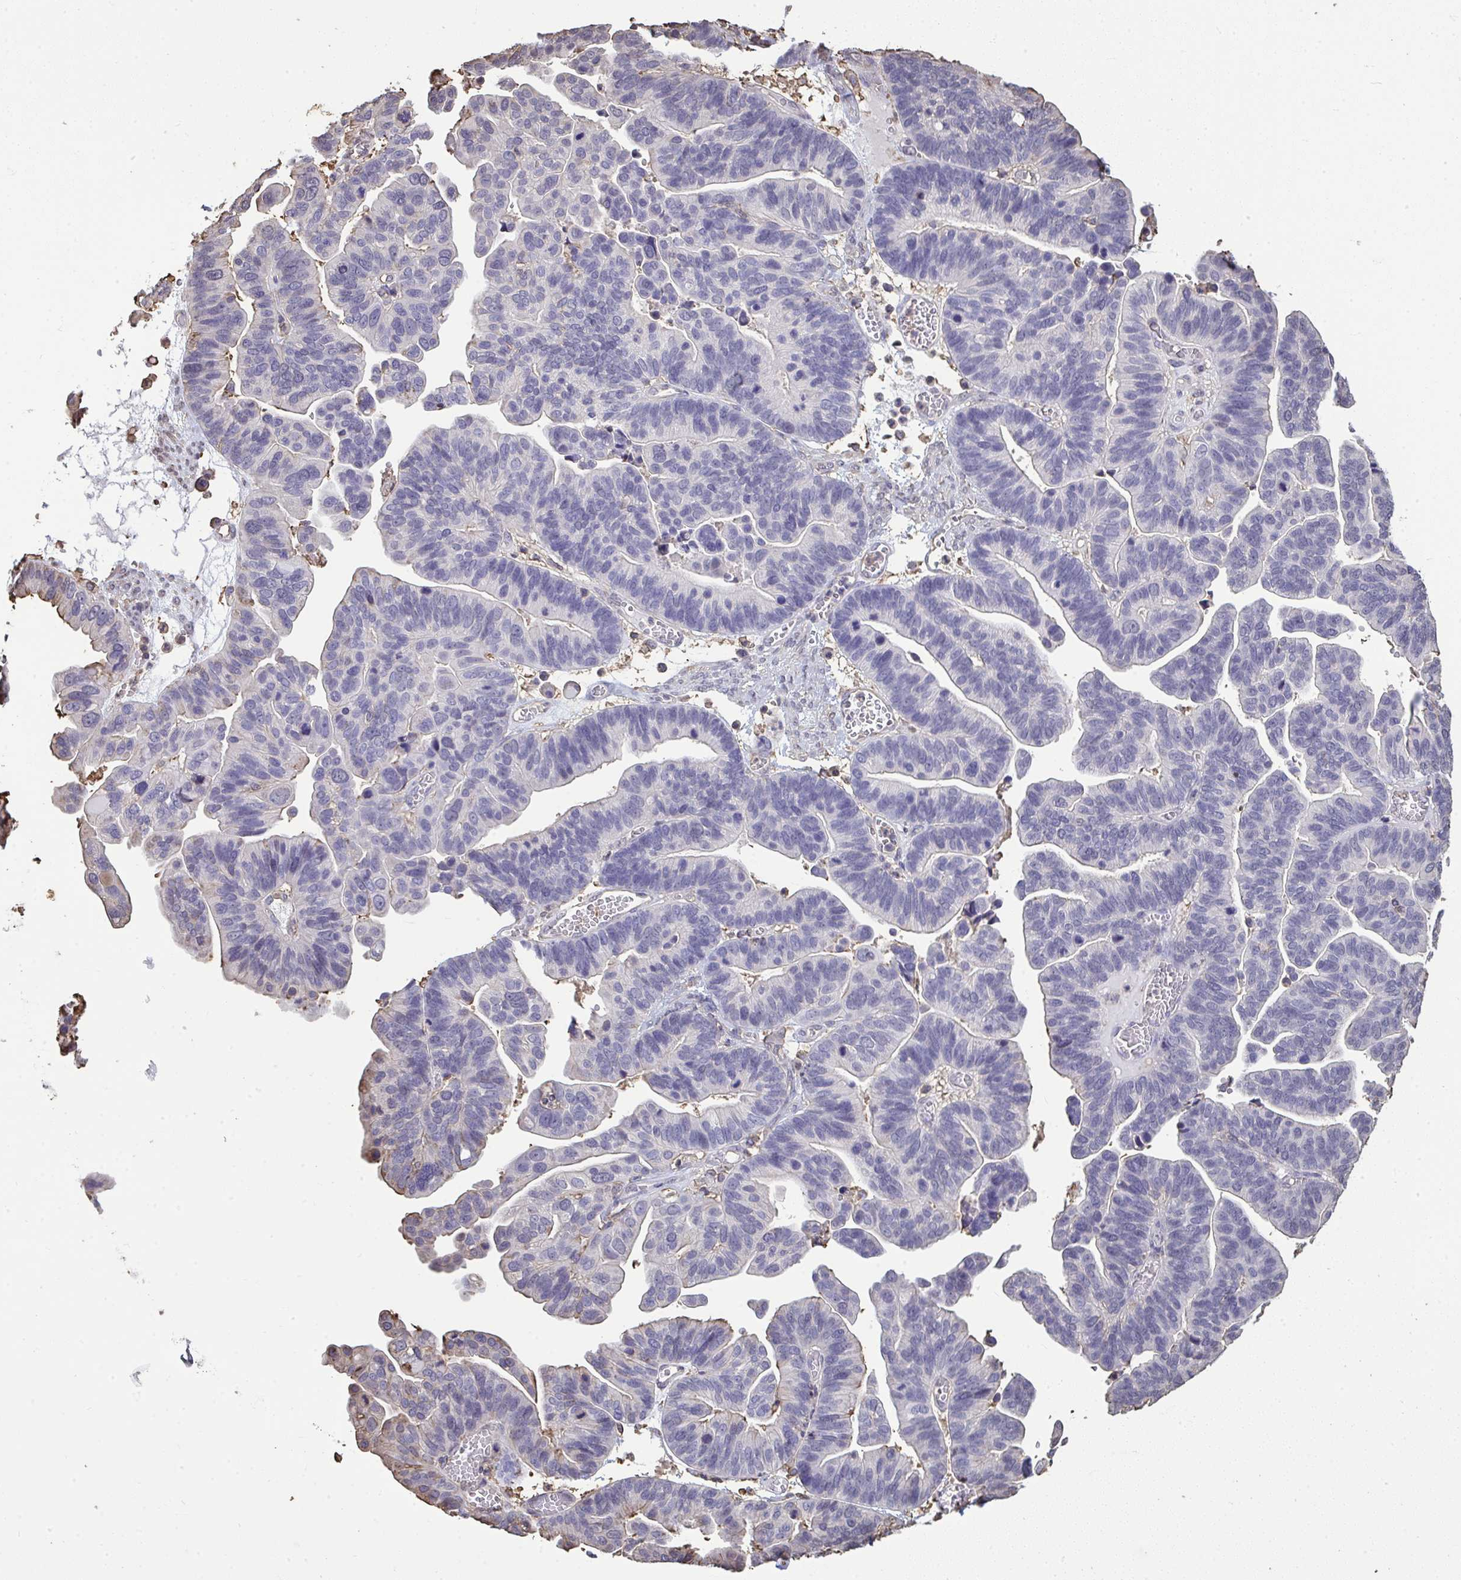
{"staining": {"intensity": "negative", "quantity": "none", "location": "none"}, "tissue": "ovarian cancer", "cell_type": "Tumor cells", "image_type": "cancer", "snomed": [{"axis": "morphology", "description": "Cystadenocarcinoma, serous, NOS"}, {"axis": "topography", "description": "Ovary"}], "caption": "Immunohistochemistry histopathology image of neoplastic tissue: ovarian serous cystadenocarcinoma stained with DAB (3,3'-diaminobenzidine) displays no significant protein expression in tumor cells.", "gene": "ANXA5", "patient": {"sex": "female", "age": 56}}